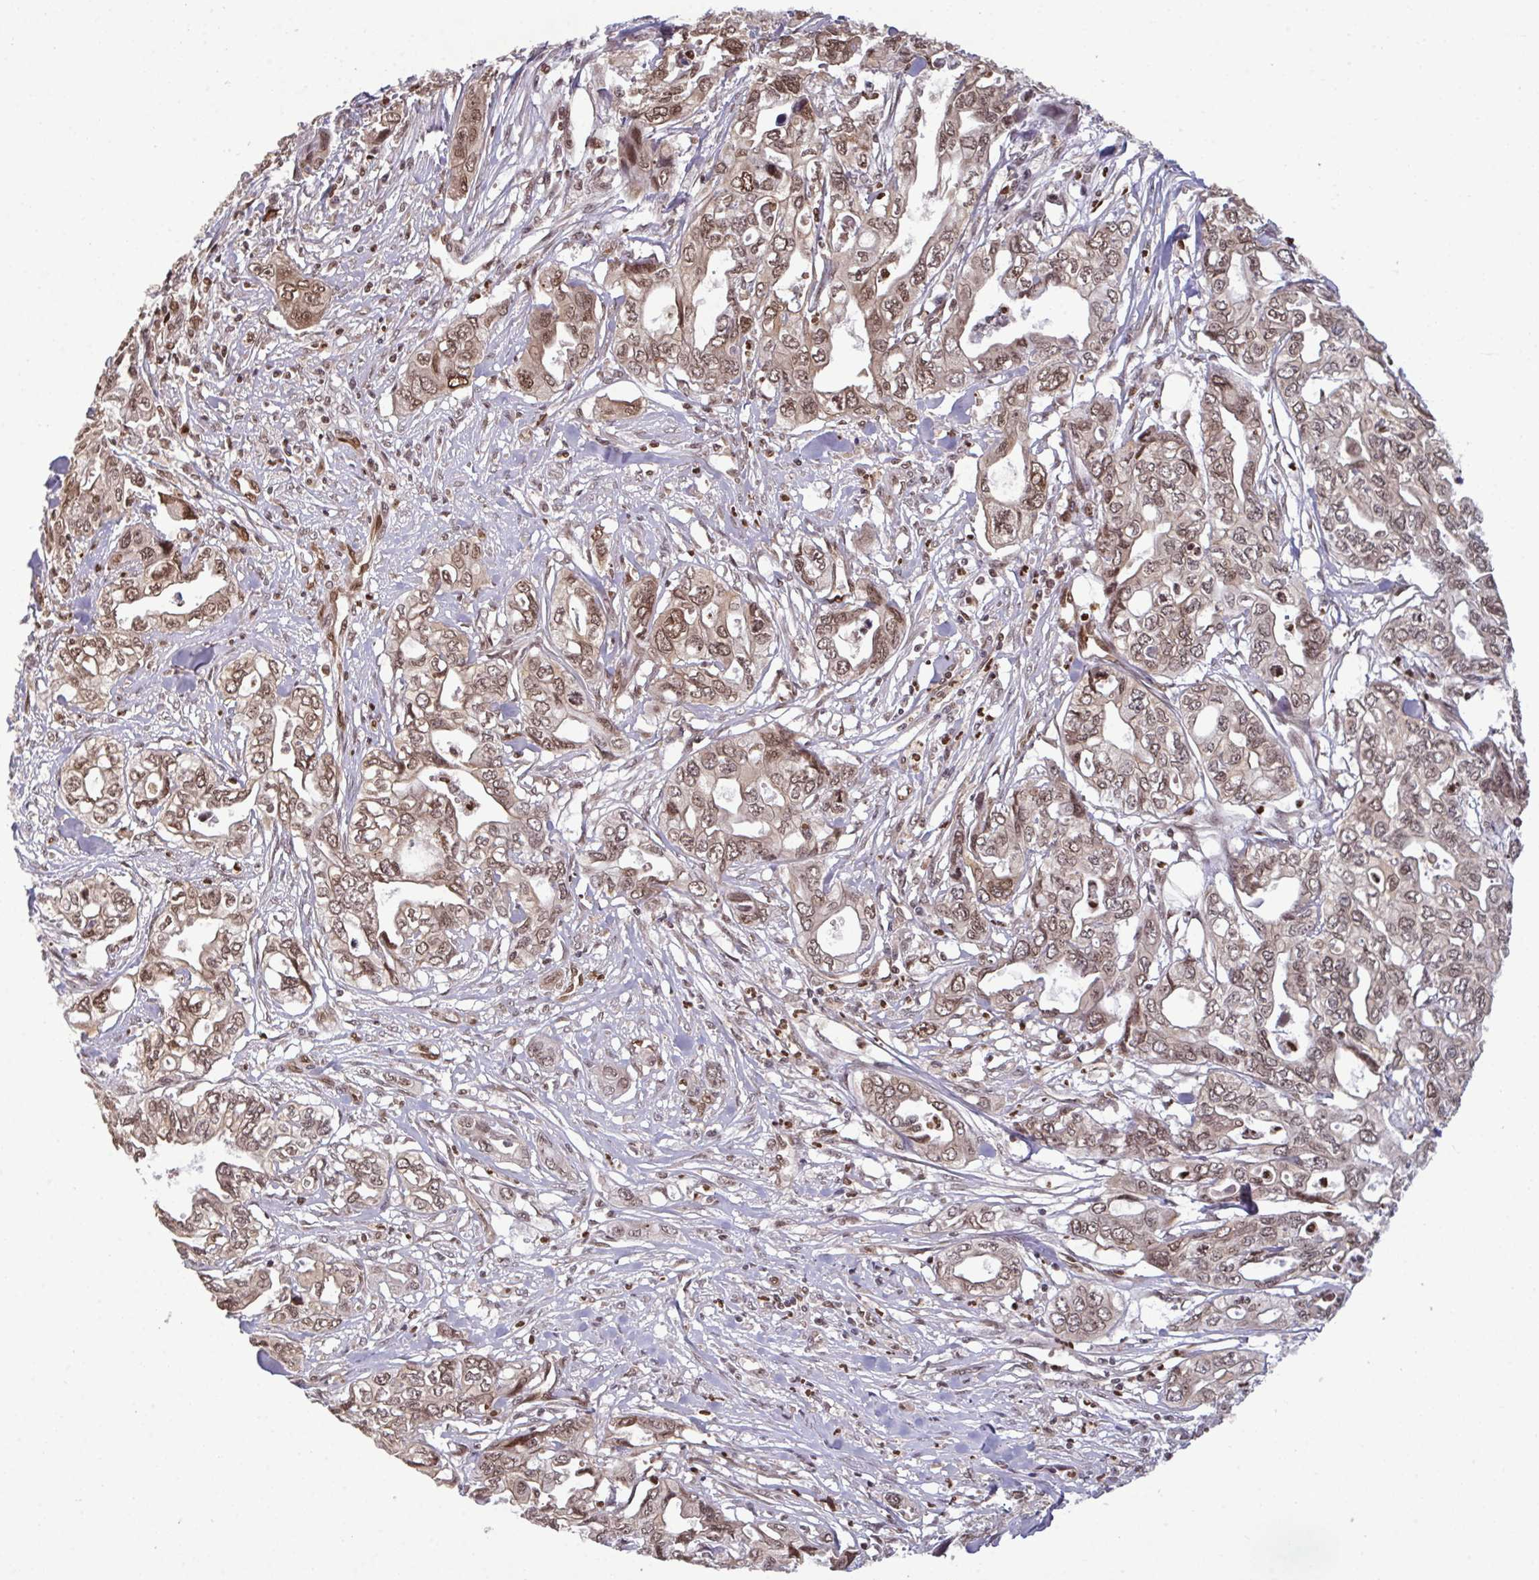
{"staining": {"intensity": "moderate", "quantity": ">75%", "location": "nuclear"}, "tissue": "pancreatic cancer", "cell_type": "Tumor cells", "image_type": "cancer", "snomed": [{"axis": "morphology", "description": "Adenocarcinoma, NOS"}, {"axis": "topography", "description": "Pancreas"}], "caption": "IHC (DAB) staining of human pancreatic cancer shows moderate nuclear protein staining in about >75% of tumor cells.", "gene": "UXT", "patient": {"sex": "male", "age": 68}}